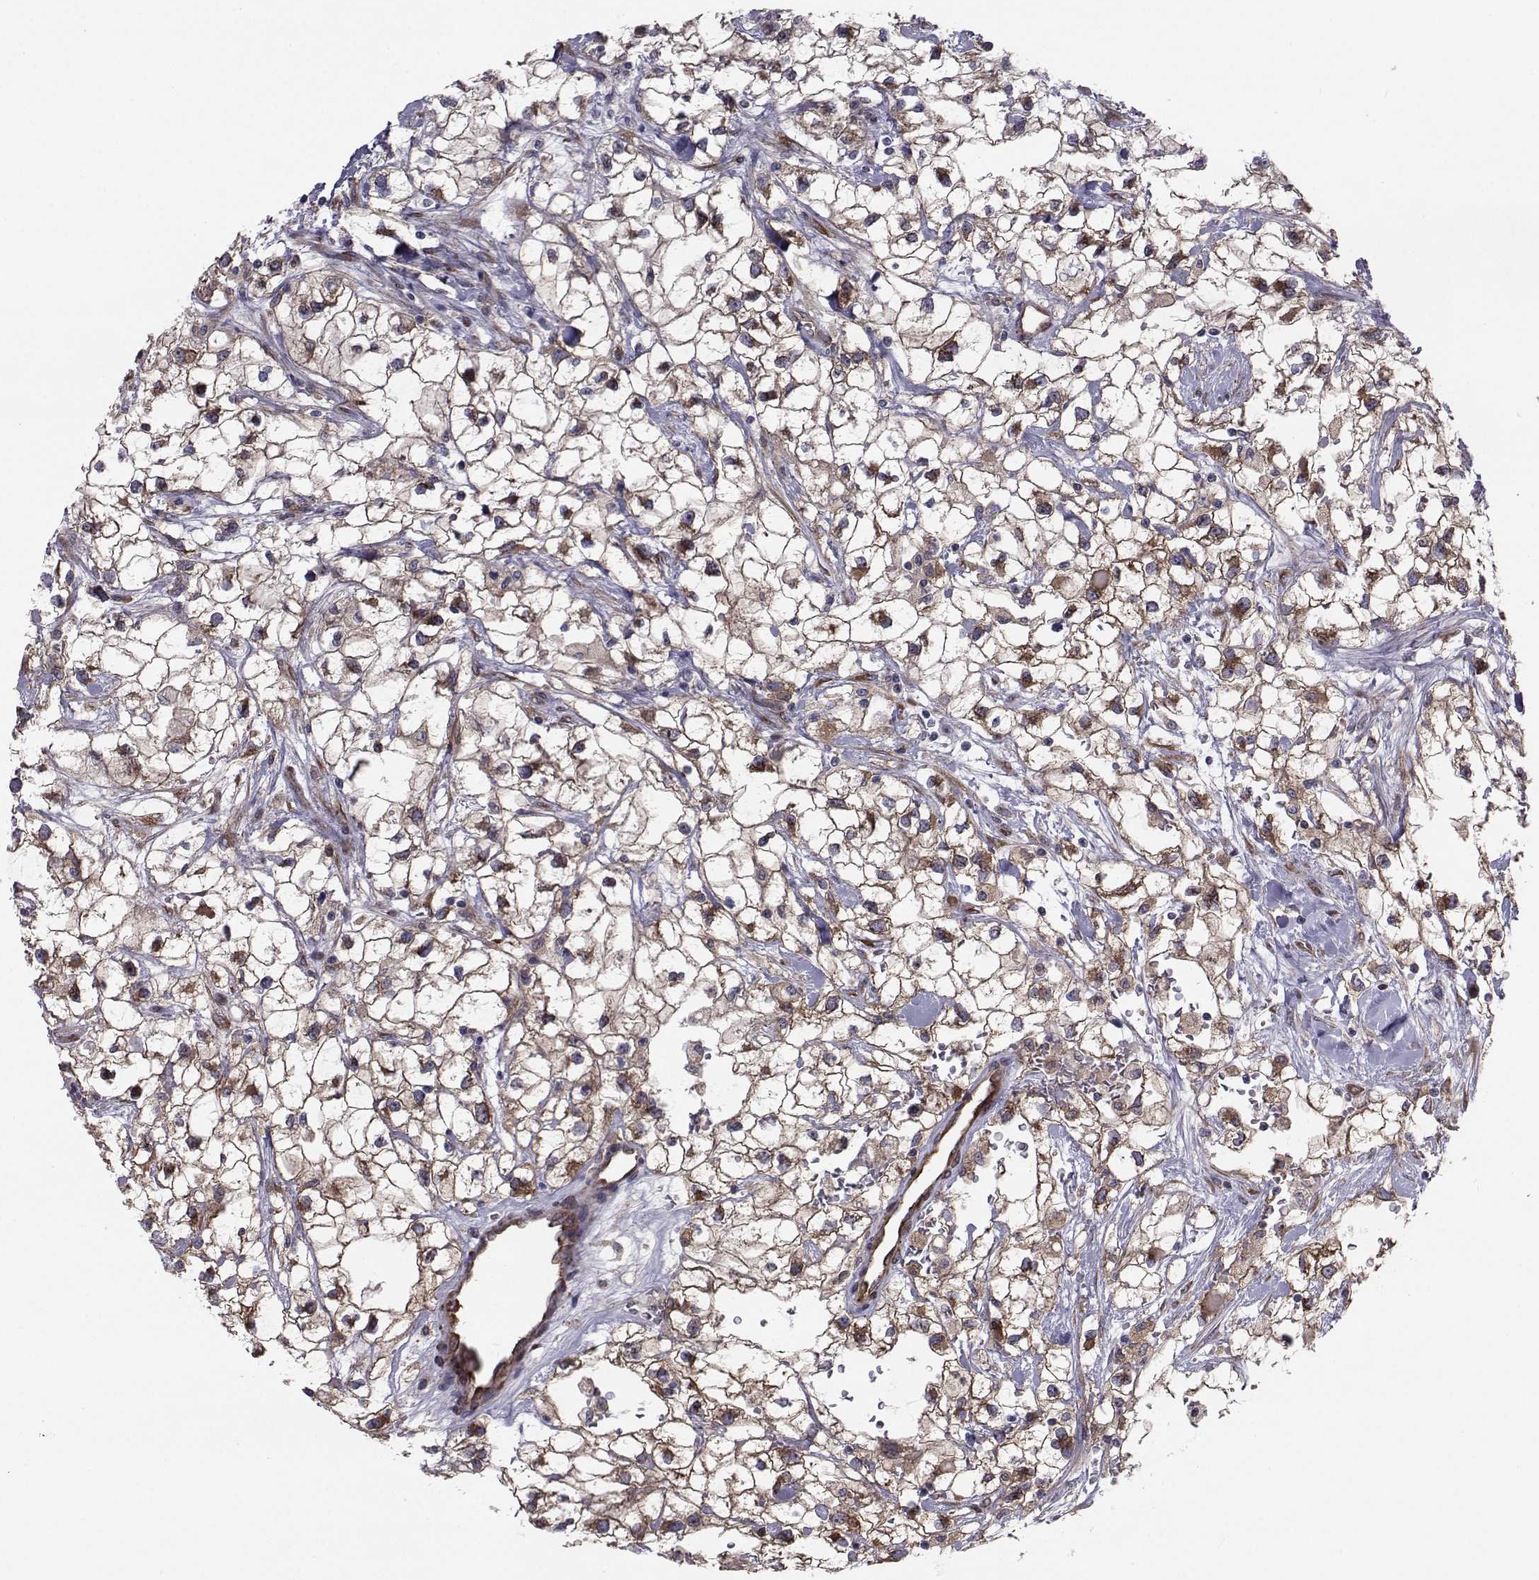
{"staining": {"intensity": "moderate", "quantity": "25%-75%", "location": "cytoplasmic/membranous"}, "tissue": "renal cancer", "cell_type": "Tumor cells", "image_type": "cancer", "snomed": [{"axis": "morphology", "description": "Adenocarcinoma, NOS"}, {"axis": "topography", "description": "Kidney"}], "caption": "Protein expression analysis of renal cancer shows moderate cytoplasmic/membranous staining in about 25%-75% of tumor cells.", "gene": "TRIP10", "patient": {"sex": "male", "age": 59}}